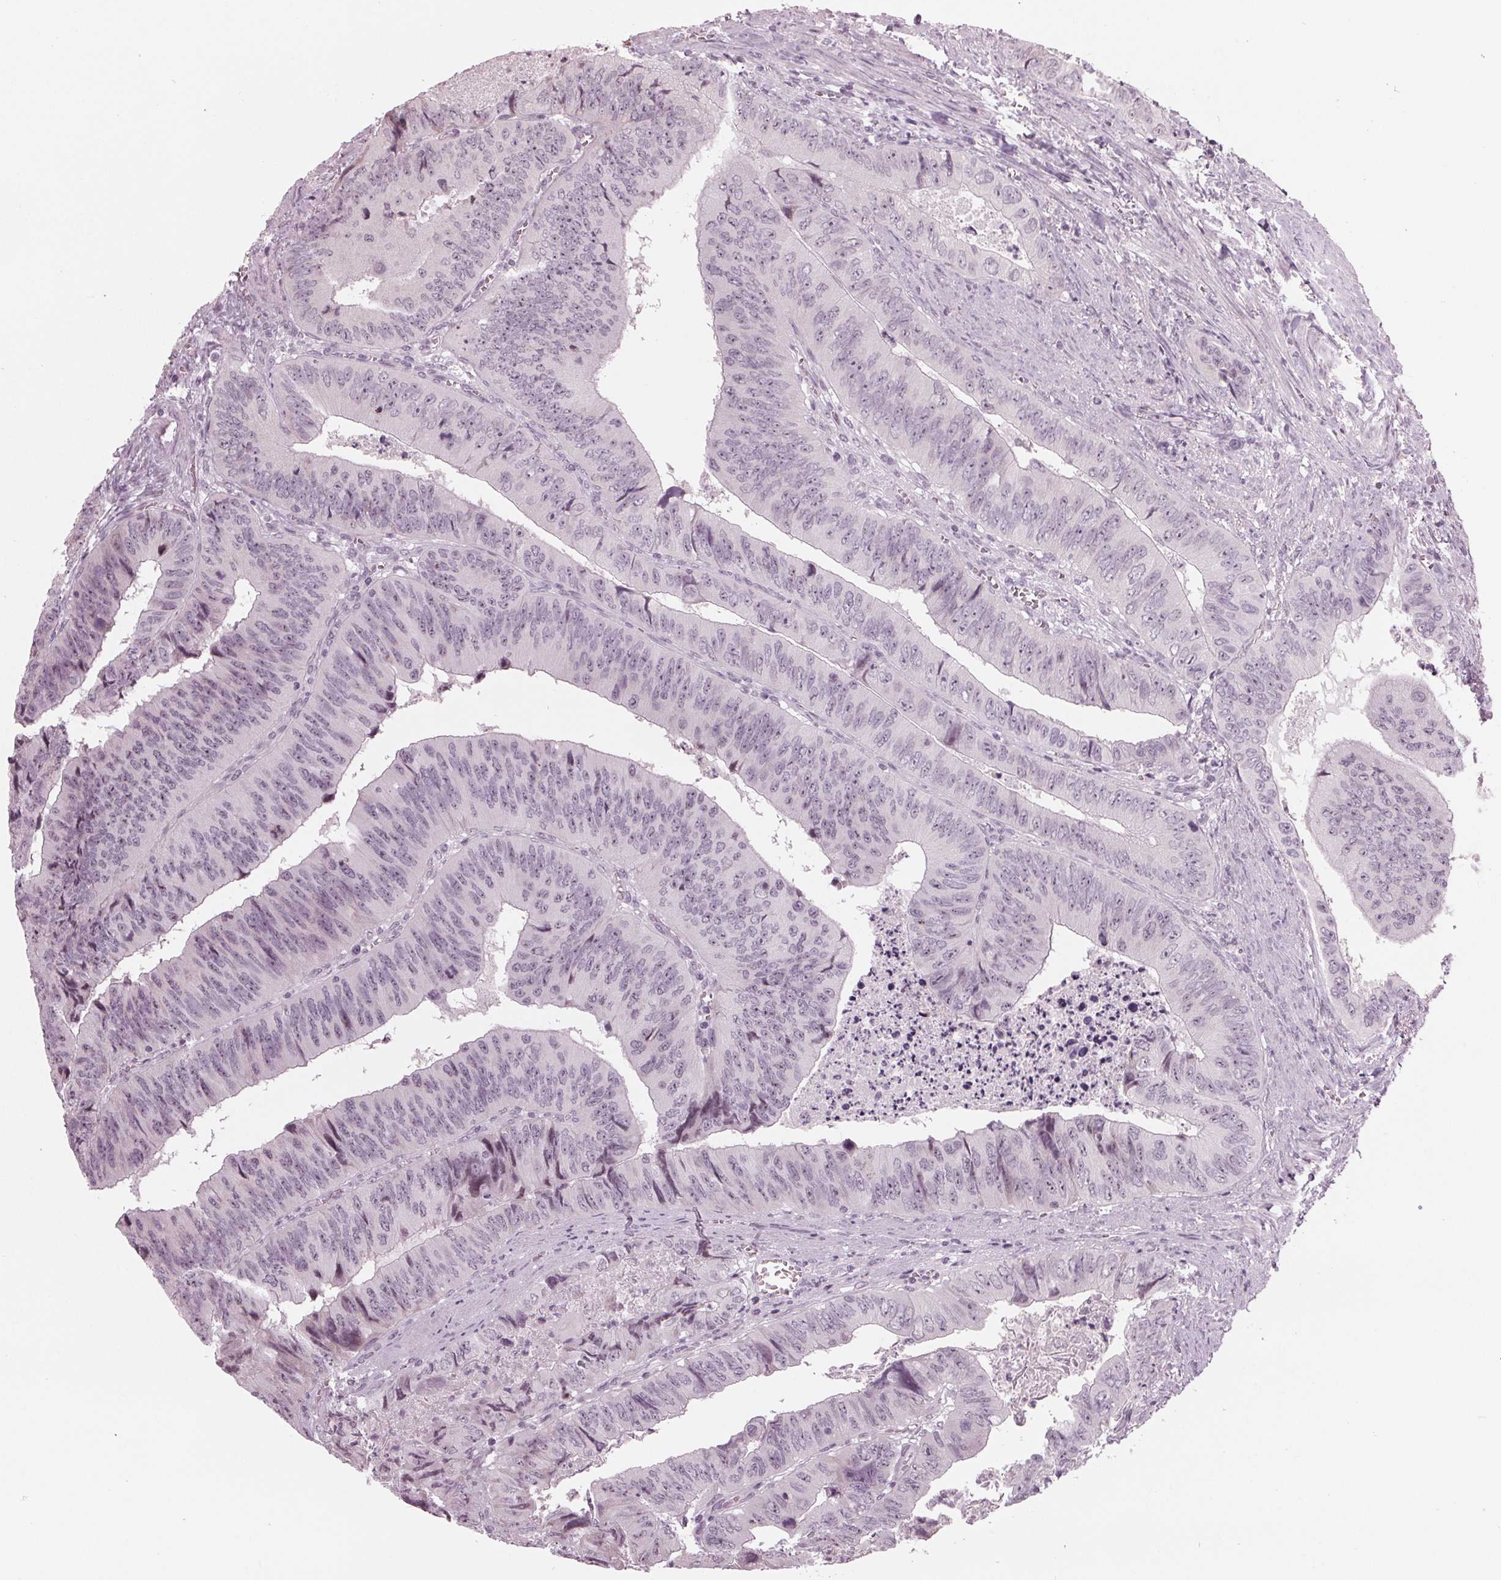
{"staining": {"intensity": "negative", "quantity": "none", "location": "none"}, "tissue": "colorectal cancer", "cell_type": "Tumor cells", "image_type": "cancer", "snomed": [{"axis": "morphology", "description": "Adenocarcinoma, NOS"}, {"axis": "topography", "description": "Colon"}], "caption": "Tumor cells are negative for protein expression in human adenocarcinoma (colorectal). The staining was performed using DAB (3,3'-diaminobenzidine) to visualize the protein expression in brown, while the nuclei were stained in blue with hematoxylin (Magnification: 20x).", "gene": "ADPRHL1", "patient": {"sex": "female", "age": 84}}